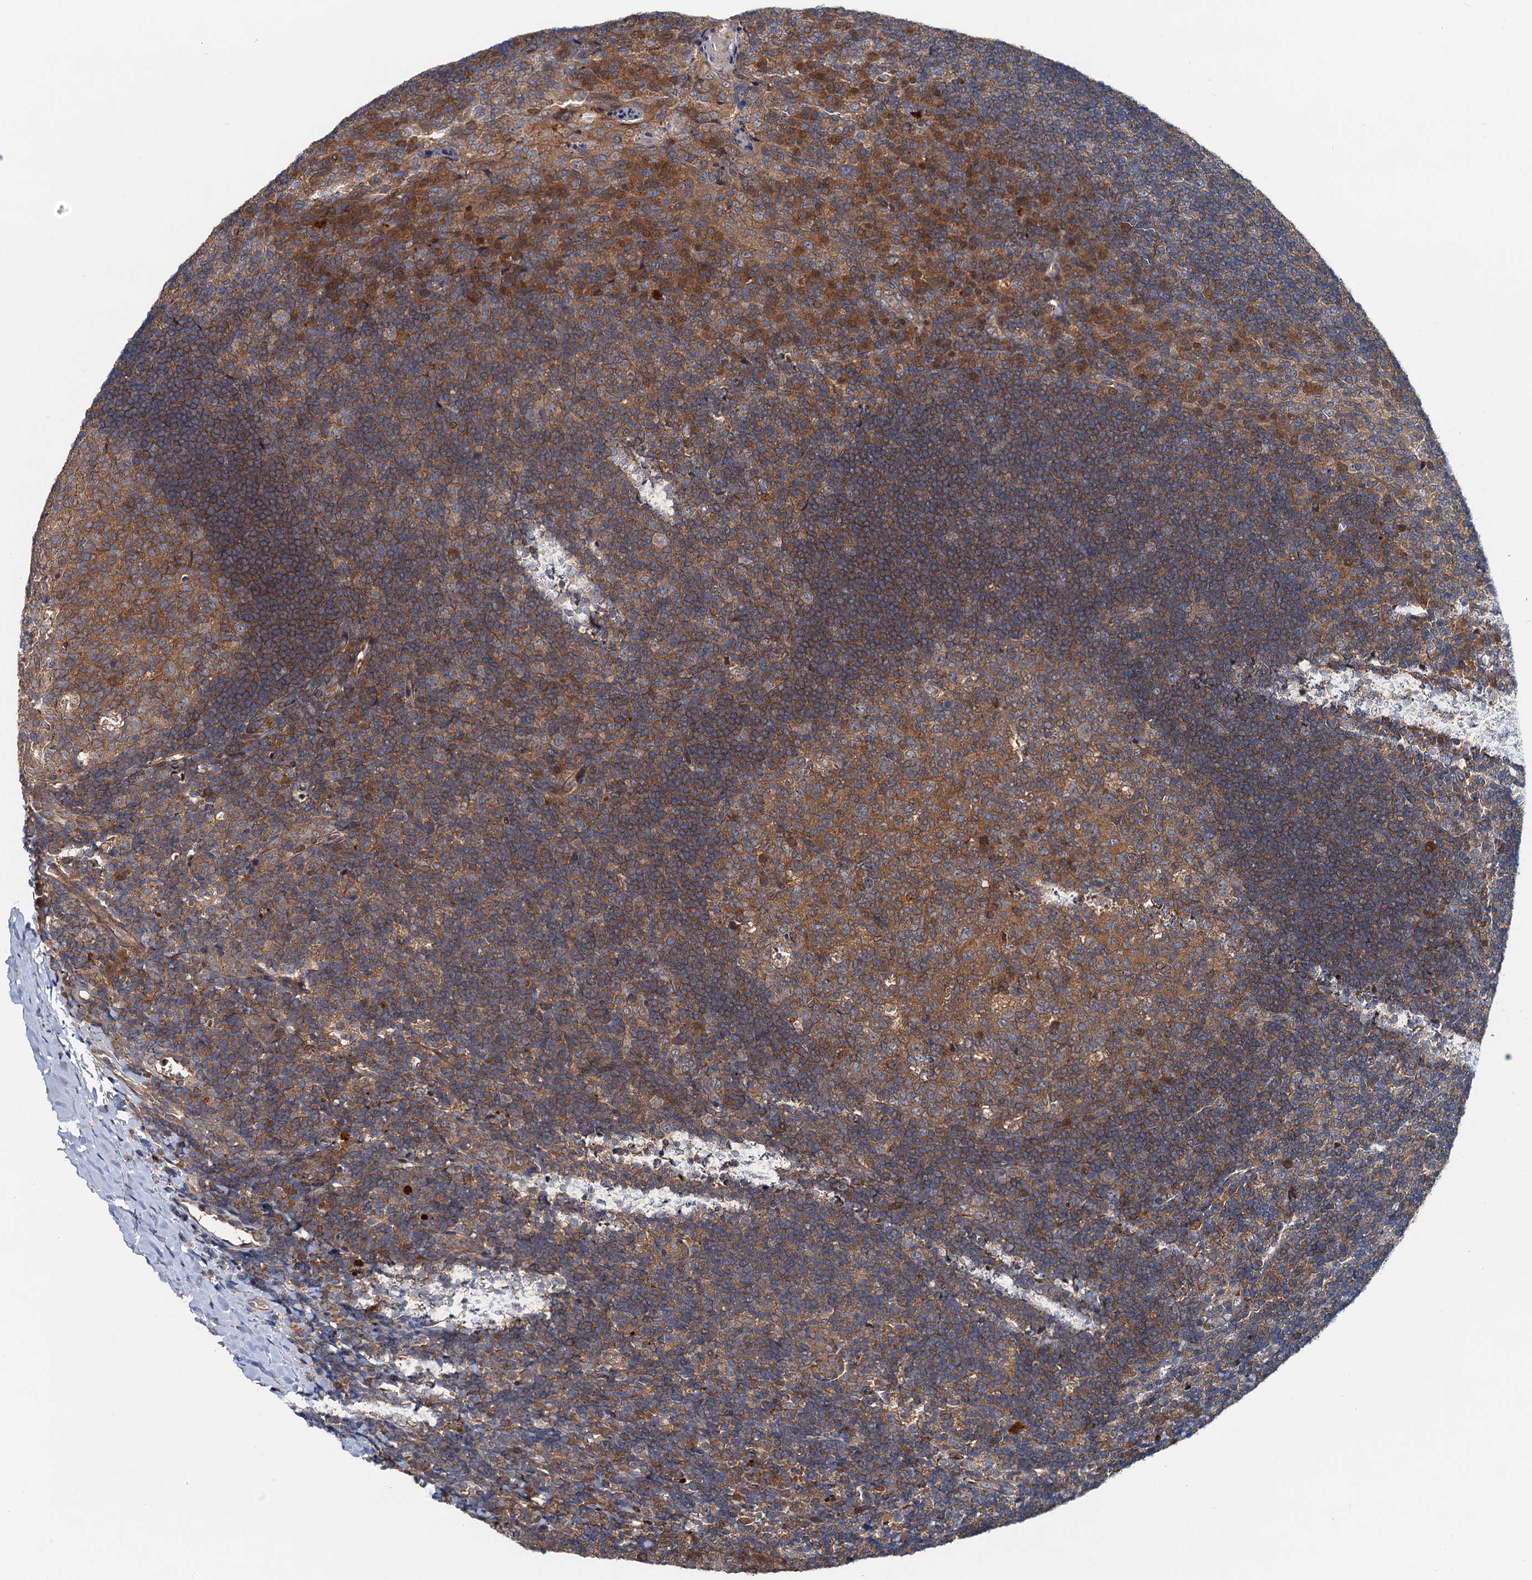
{"staining": {"intensity": "moderate", "quantity": ">75%", "location": "cytoplasmic/membranous"}, "tissue": "tonsil", "cell_type": "Germinal center cells", "image_type": "normal", "snomed": [{"axis": "morphology", "description": "Normal tissue, NOS"}, {"axis": "topography", "description": "Tonsil"}], "caption": "Protein analysis of unremarkable tonsil exhibits moderate cytoplasmic/membranous expression in approximately >75% of germinal center cells.", "gene": "EFL1", "patient": {"sex": "male", "age": 17}}